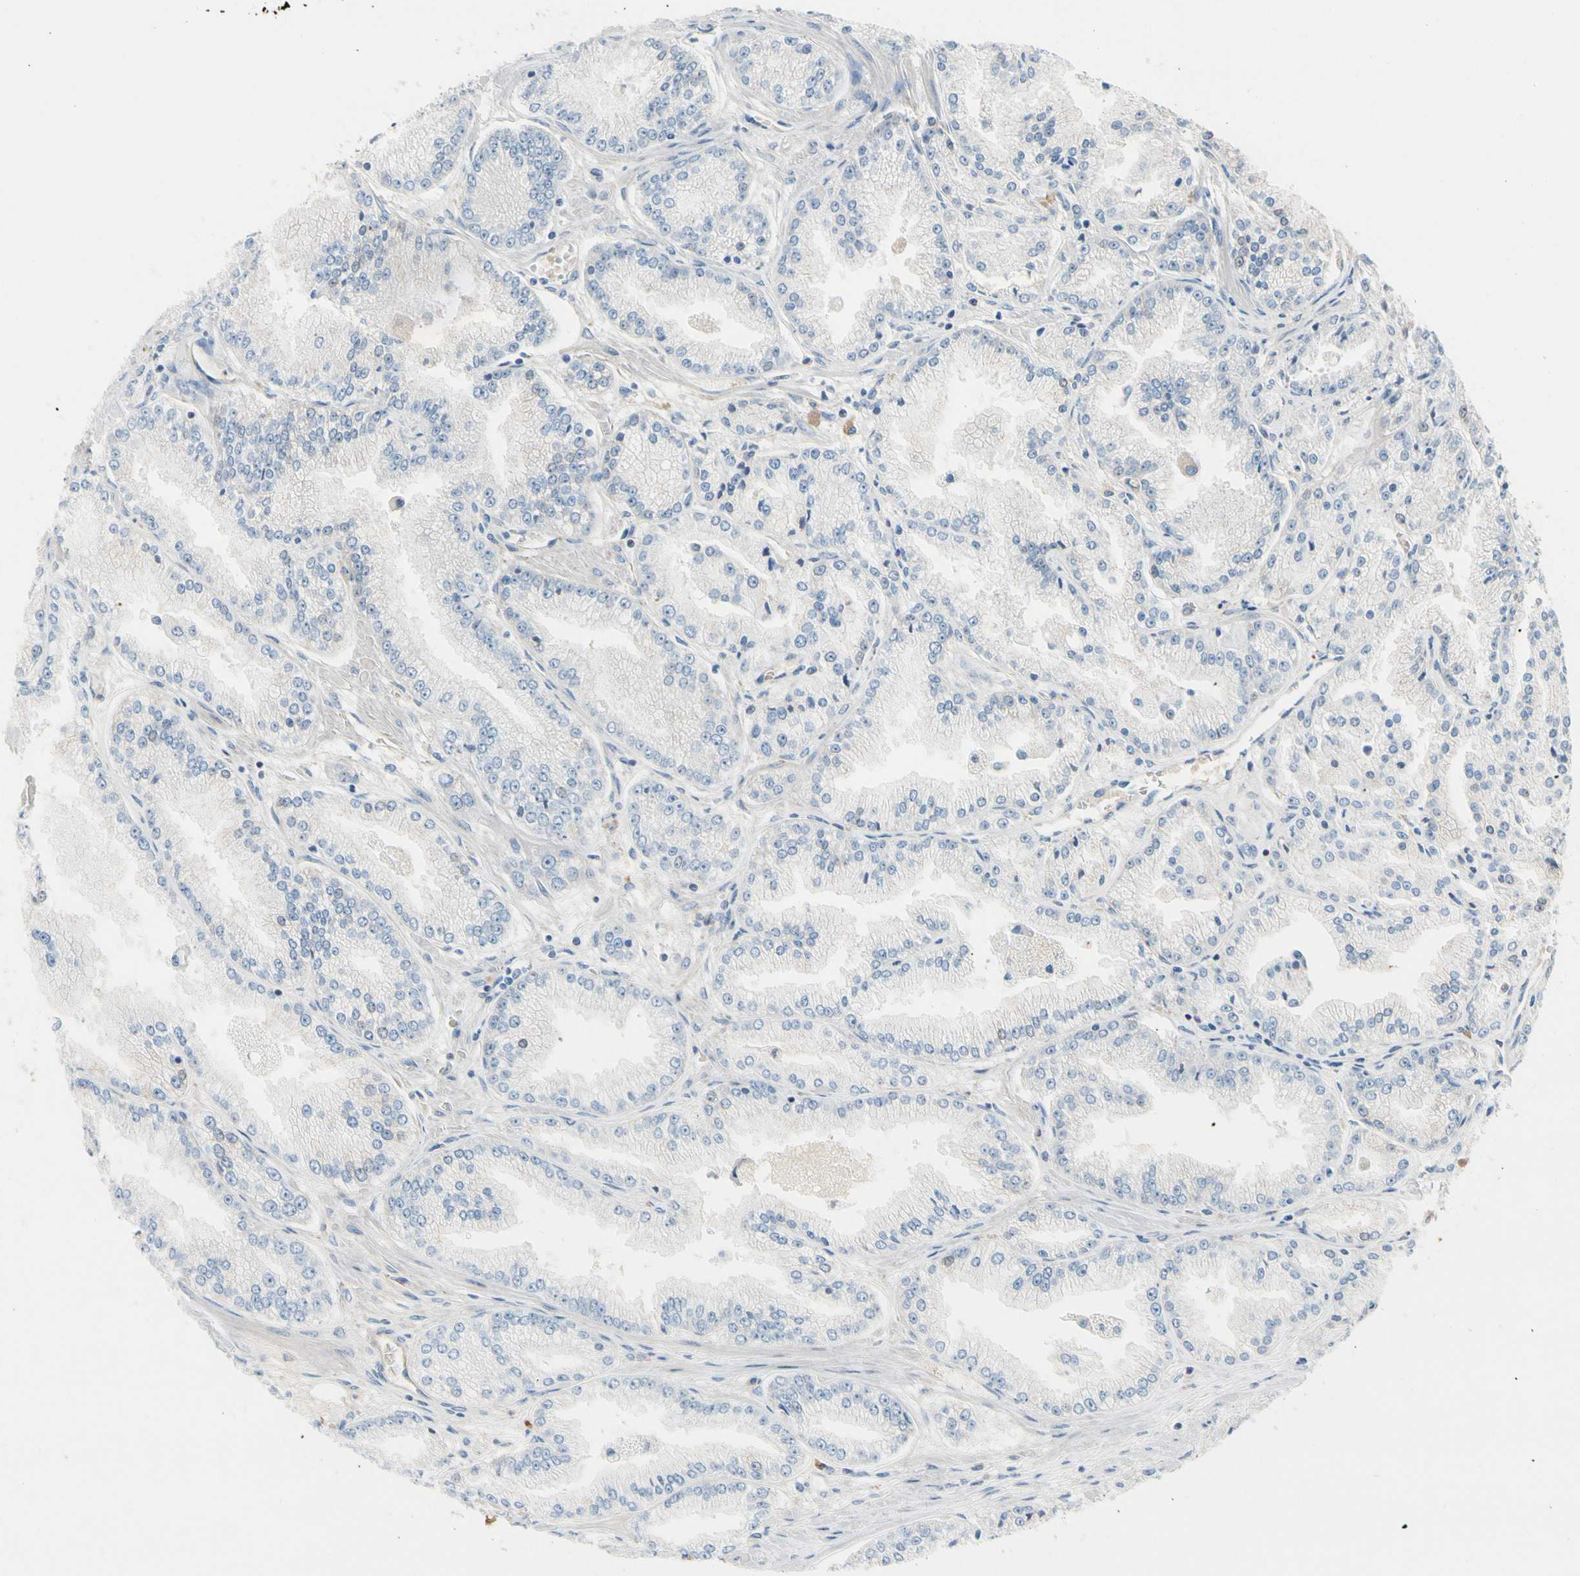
{"staining": {"intensity": "negative", "quantity": "none", "location": "none"}, "tissue": "prostate cancer", "cell_type": "Tumor cells", "image_type": "cancer", "snomed": [{"axis": "morphology", "description": "Adenocarcinoma, High grade"}, {"axis": "topography", "description": "Prostate"}], "caption": "High magnification brightfield microscopy of adenocarcinoma (high-grade) (prostate) stained with DAB (brown) and counterstained with hematoxylin (blue): tumor cells show no significant staining.", "gene": "CNDP1", "patient": {"sex": "male", "age": 61}}